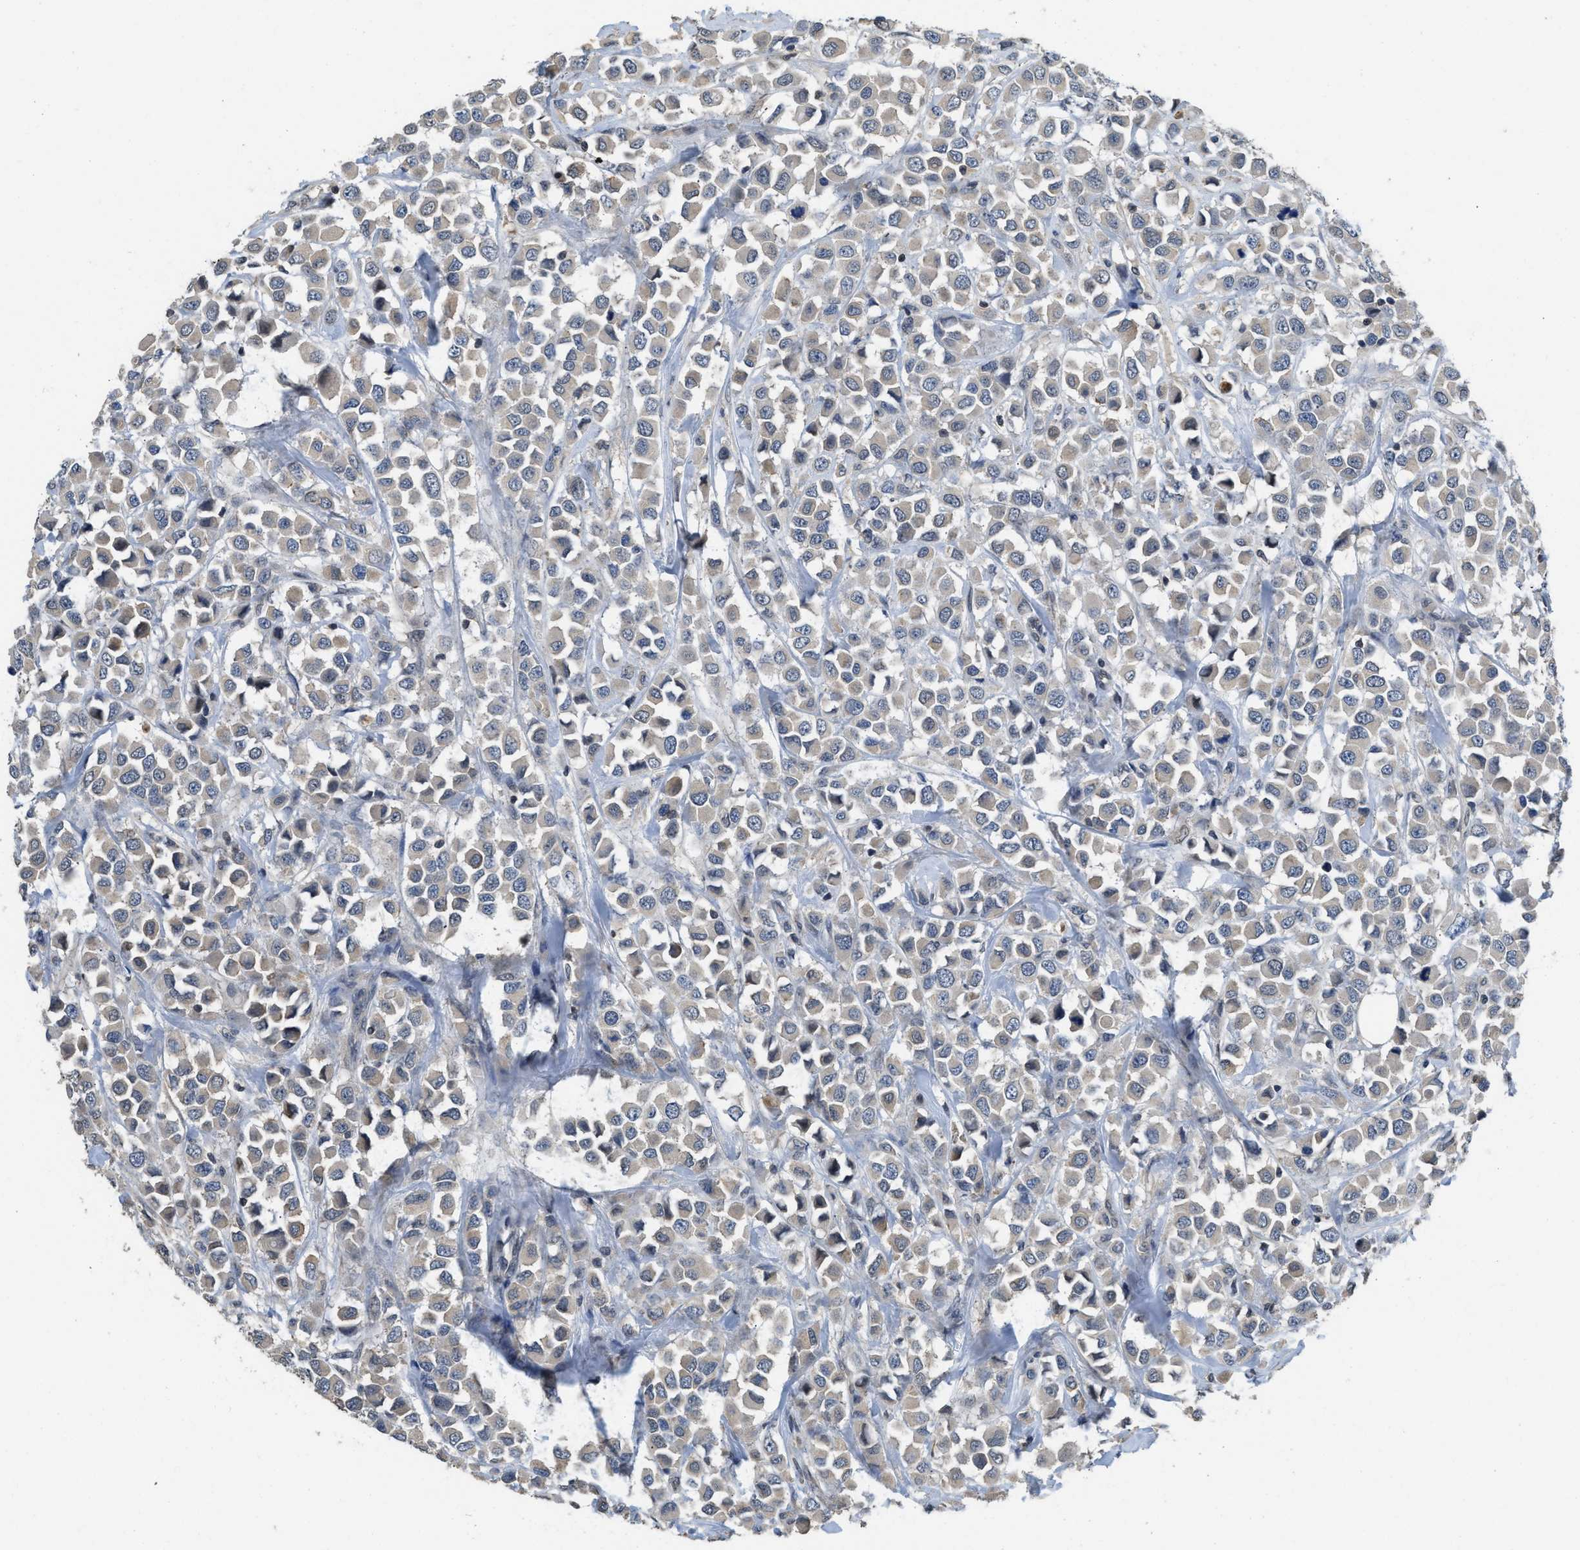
{"staining": {"intensity": "weak", "quantity": "25%-75%", "location": "cytoplasmic/membranous"}, "tissue": "breast cancer", "cell_type": "Tumor cells", "image_type": "cancer", "snomed": [{"axis": "morphology", "description": "Duct carcinoma"}, {"axis": "topography", "description": "Breast"}], "caption": "This image shows breast cancer (invasive ductal carcinoma) stained with immunohistochemistry to label a protein in brown. The cytoplasmic/membranous of tumor cells show weak positivity for the protein. Nuclei are counter-stained blue.", "gene": "TES", "patient": {"sex": "female", "age": 61}}